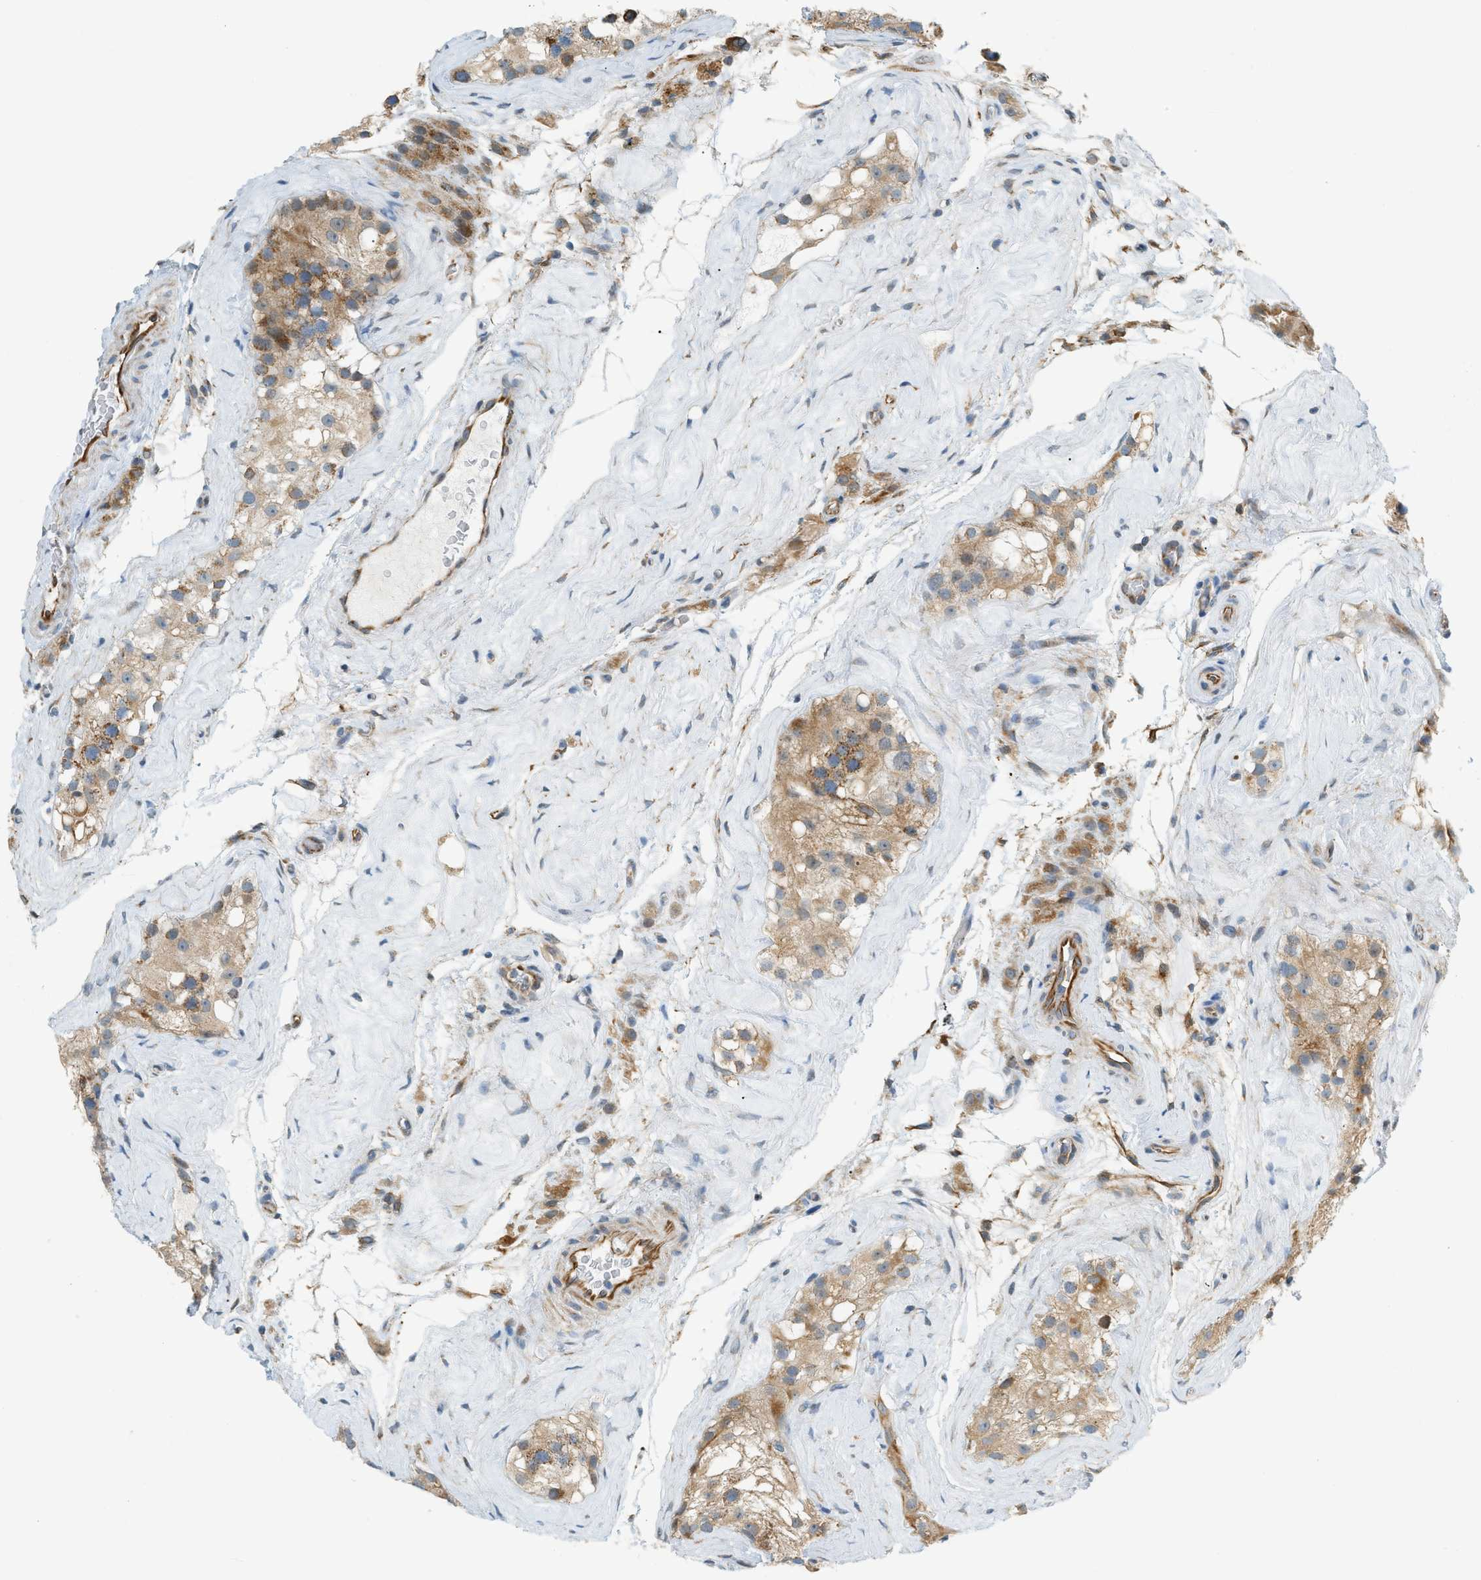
{"staining": {"intensity": "moderate", "quantity": ">75%", "location": "cytoplasmic/membranous"}, "tissue": "testis", "cell_type": "Cells in seminiferous ducts", "image_type": "normal", "snomed": [{"axis": "morphology", "description": "Normal tissue, NOS"}, {"axis": "morphology", "description": "Seminoma, NOS"}, {"axis": "topography", "description": "Testis"}], "caption": "Protein staining of benign testis exhibits moderate cytoplasmic/membranous positivity in approximately >75% of cells in seminiferous ducts. Using DAB (3,3'-diaminobenzidine) (brown) and hematoxylin (blue) stains, captured at high magnification using brightfield microscopy.", "gene": "PIGG", "patient": {"sex": "male", "age": 71}}